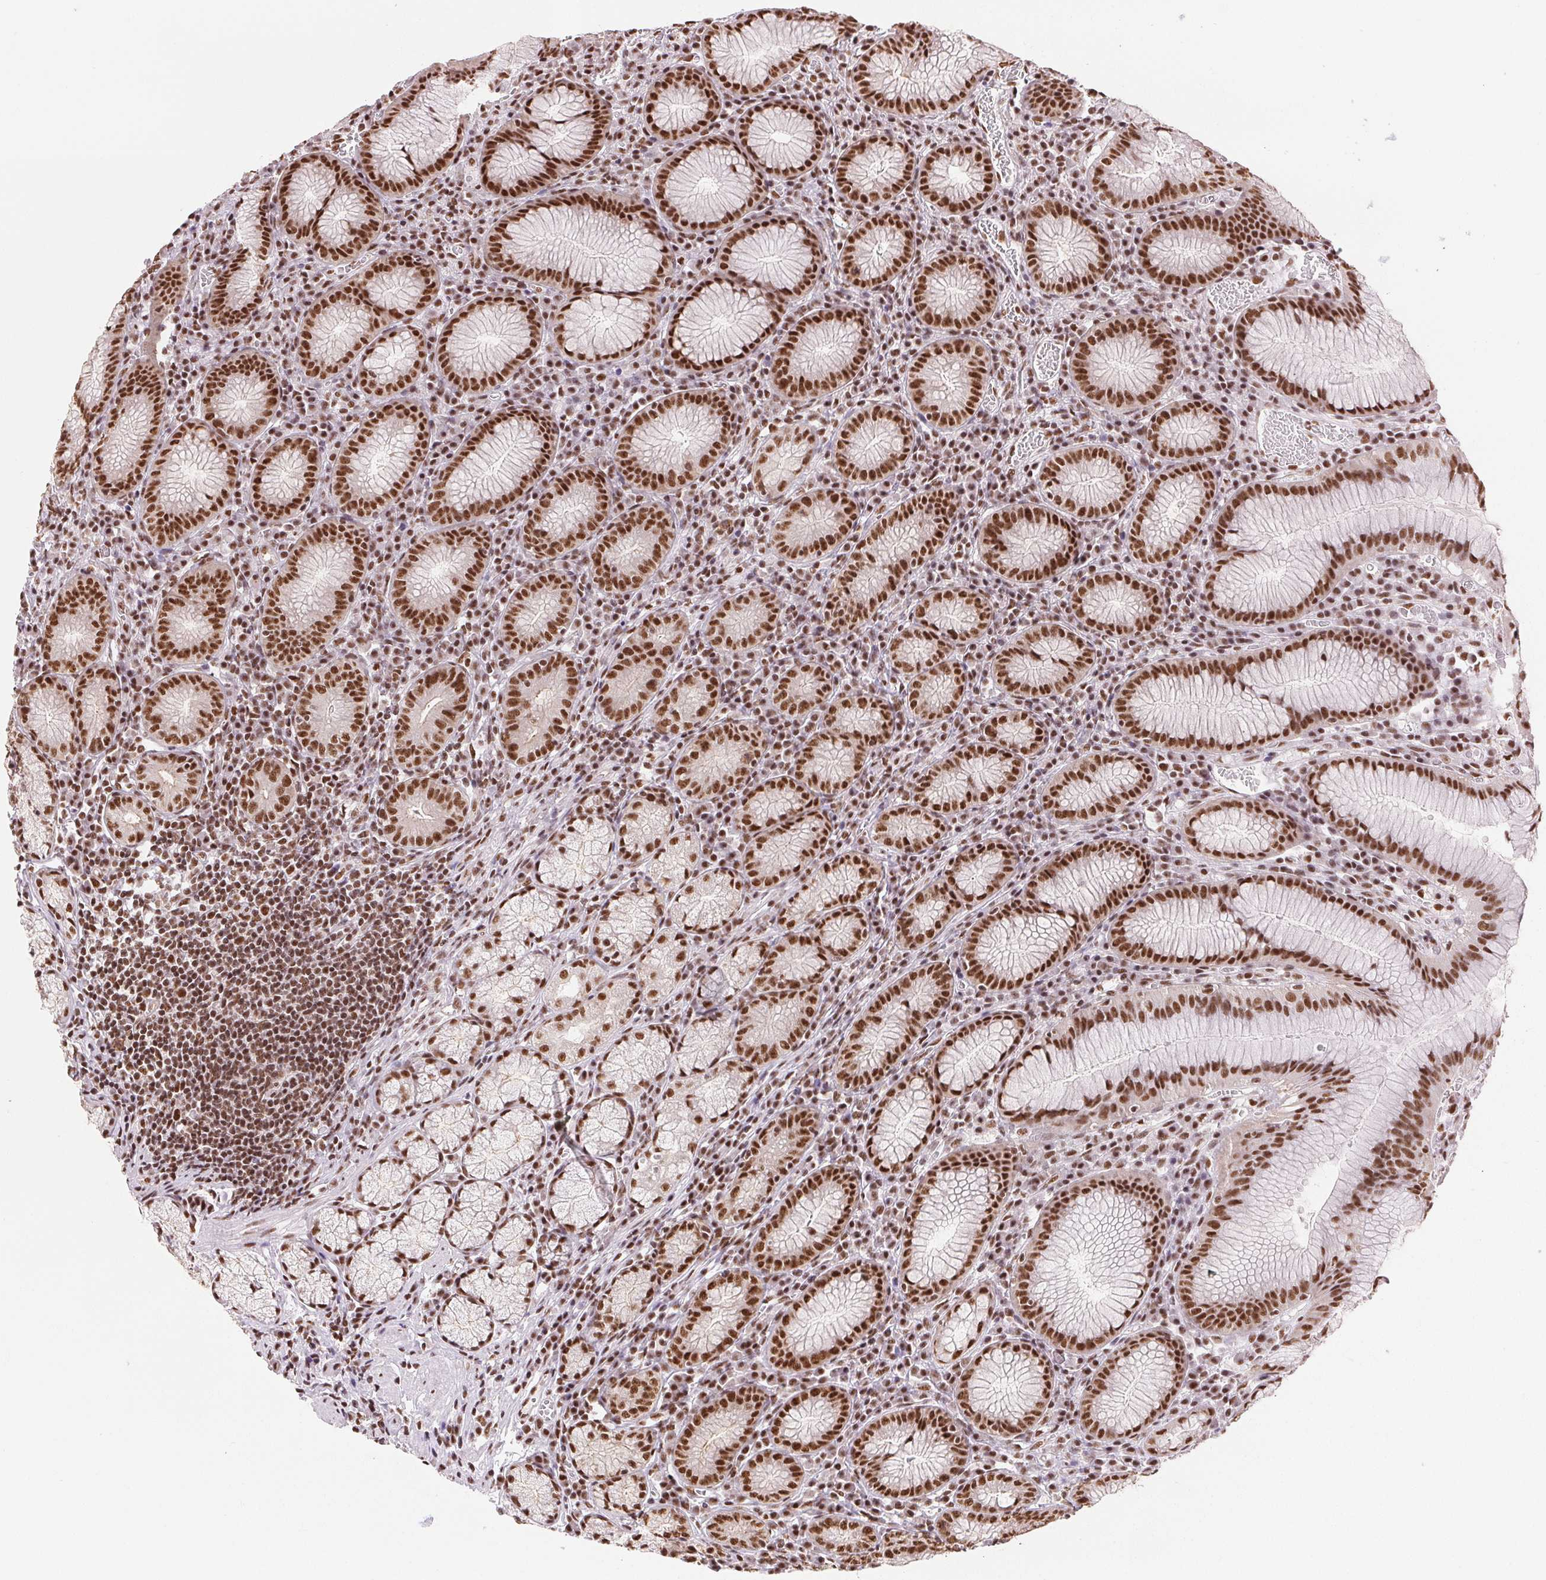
{"staining": {"intensity": "strong", "quantity": ">75%", "location": "nuclear"}, "tissue": "stomach", "cell_type": "Glandular cells", "image_type": "normal", "snomed": [{"axis": "morphology", "description": "Normal tissue, NOS"}, {"axis": "topography", "description": "Stomach"}], "caption": "Stomach stained with DAB (3,3'-diaminobenzidine) immunohistochemistry (IHC) shows high levels of strong nuclear staining in approximately >75% of glandular cells. The protein of interest is shown in brown color, while the nuclei are stained blue.", "gene": "IK", "patient": {"sex": "male", "age": 55}}